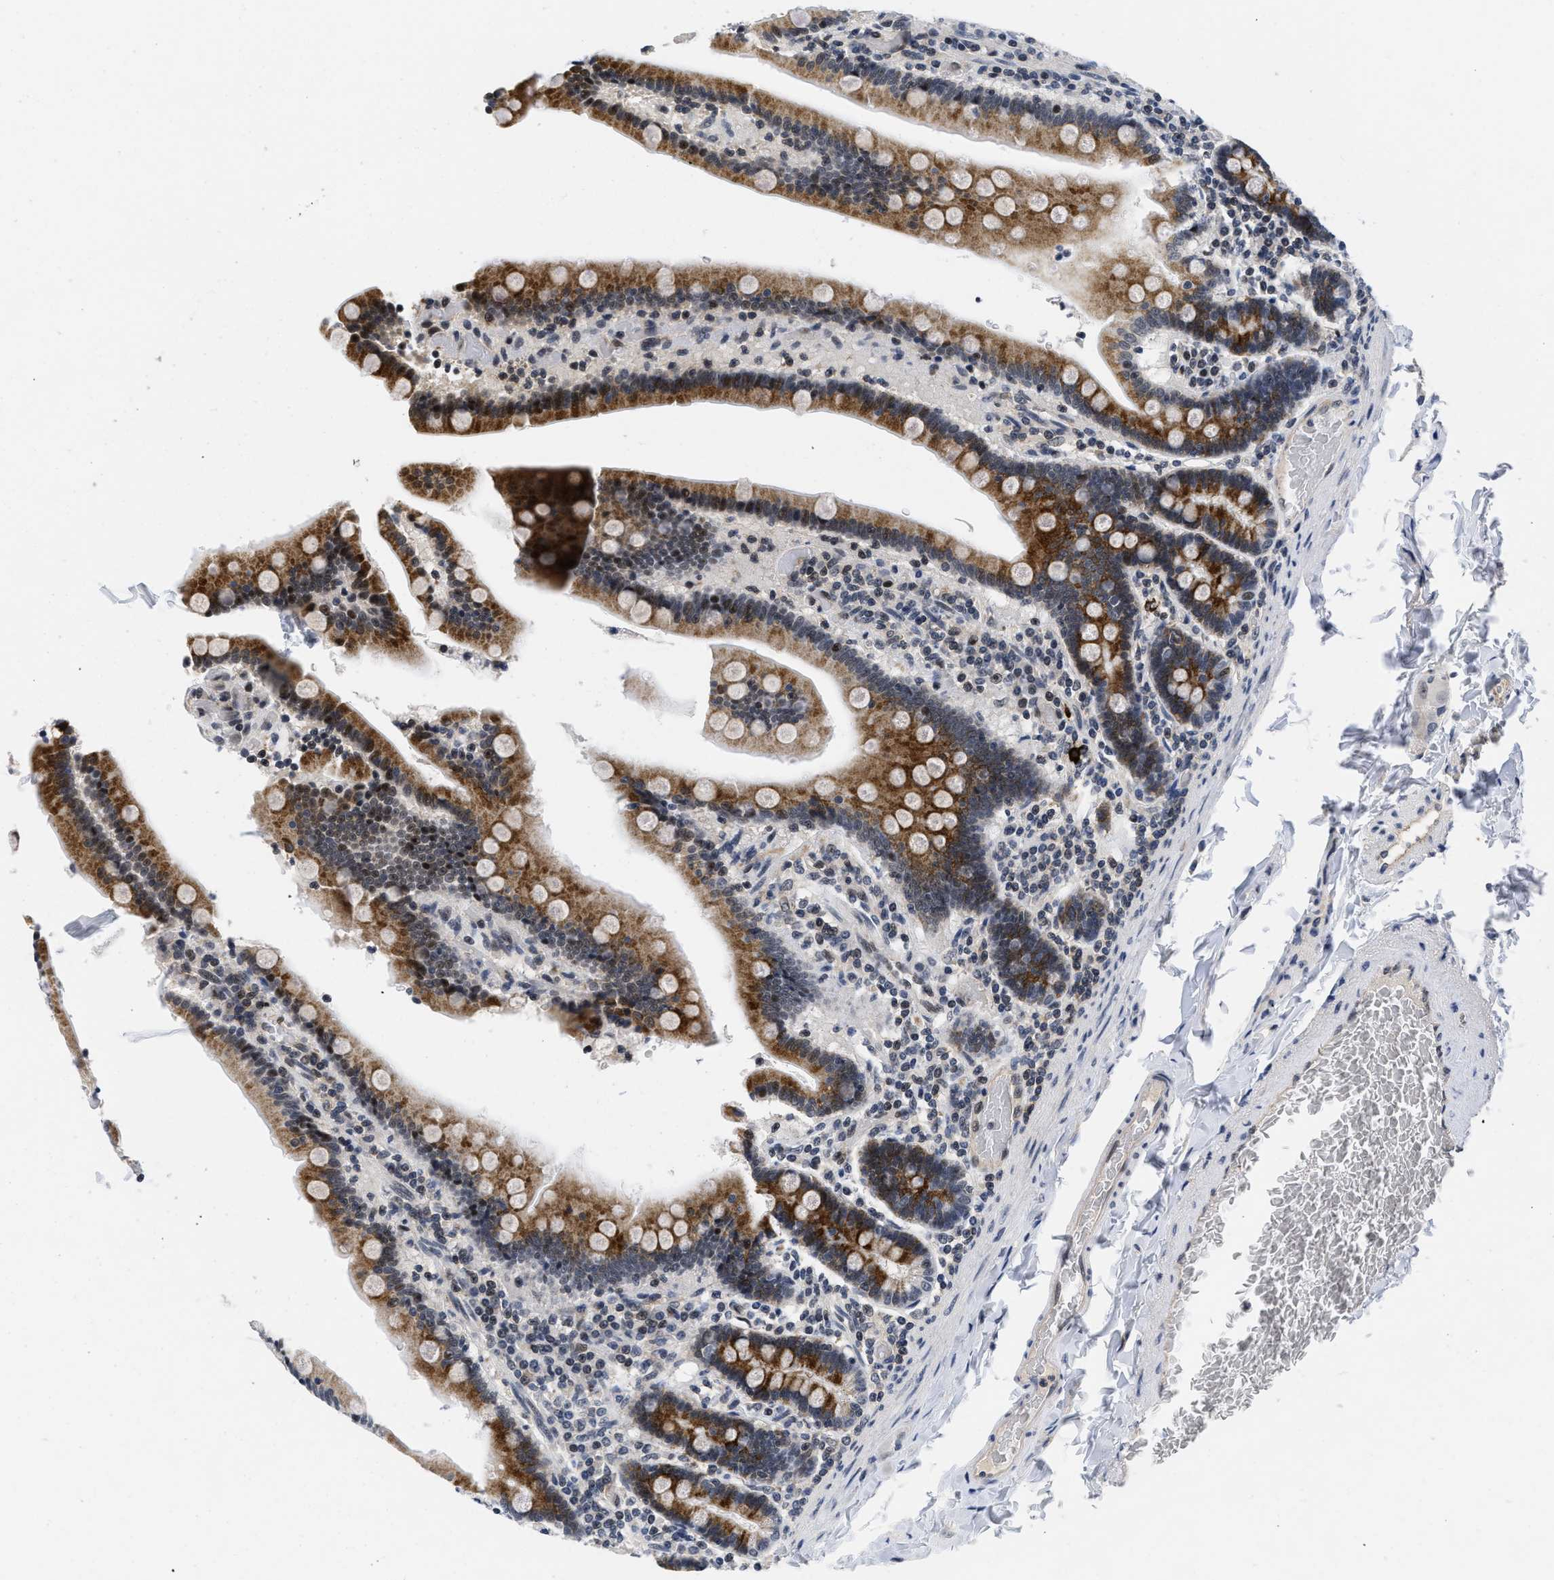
{"staining": {"intensity": "strong", "quantity": ">75%", "location": "cytoplasmic/membranous,nuclear"}, "tissue": "duodenum", "cell_type": "Glandular cells", "image_type": "normal", "snomed": [{"axis": "morphology", "description": "Normal tissue, NOS"}, {"axis": "topography", "description": "Duodenum"}], "caption": "The photomicrograph demonstrates staining of normal duodenum, revealing strong cytoplasmic/membranous,nuclear protein positivity (brown color) within glandular cells. (Stains: DAB (3,3'-diaminobenzidine) in brown, nuclei in blue, Microscopy: brightfield microscopy at high magnification).", "gene": "HIF1A", "patient": {"sex": "female", "age": 53}}